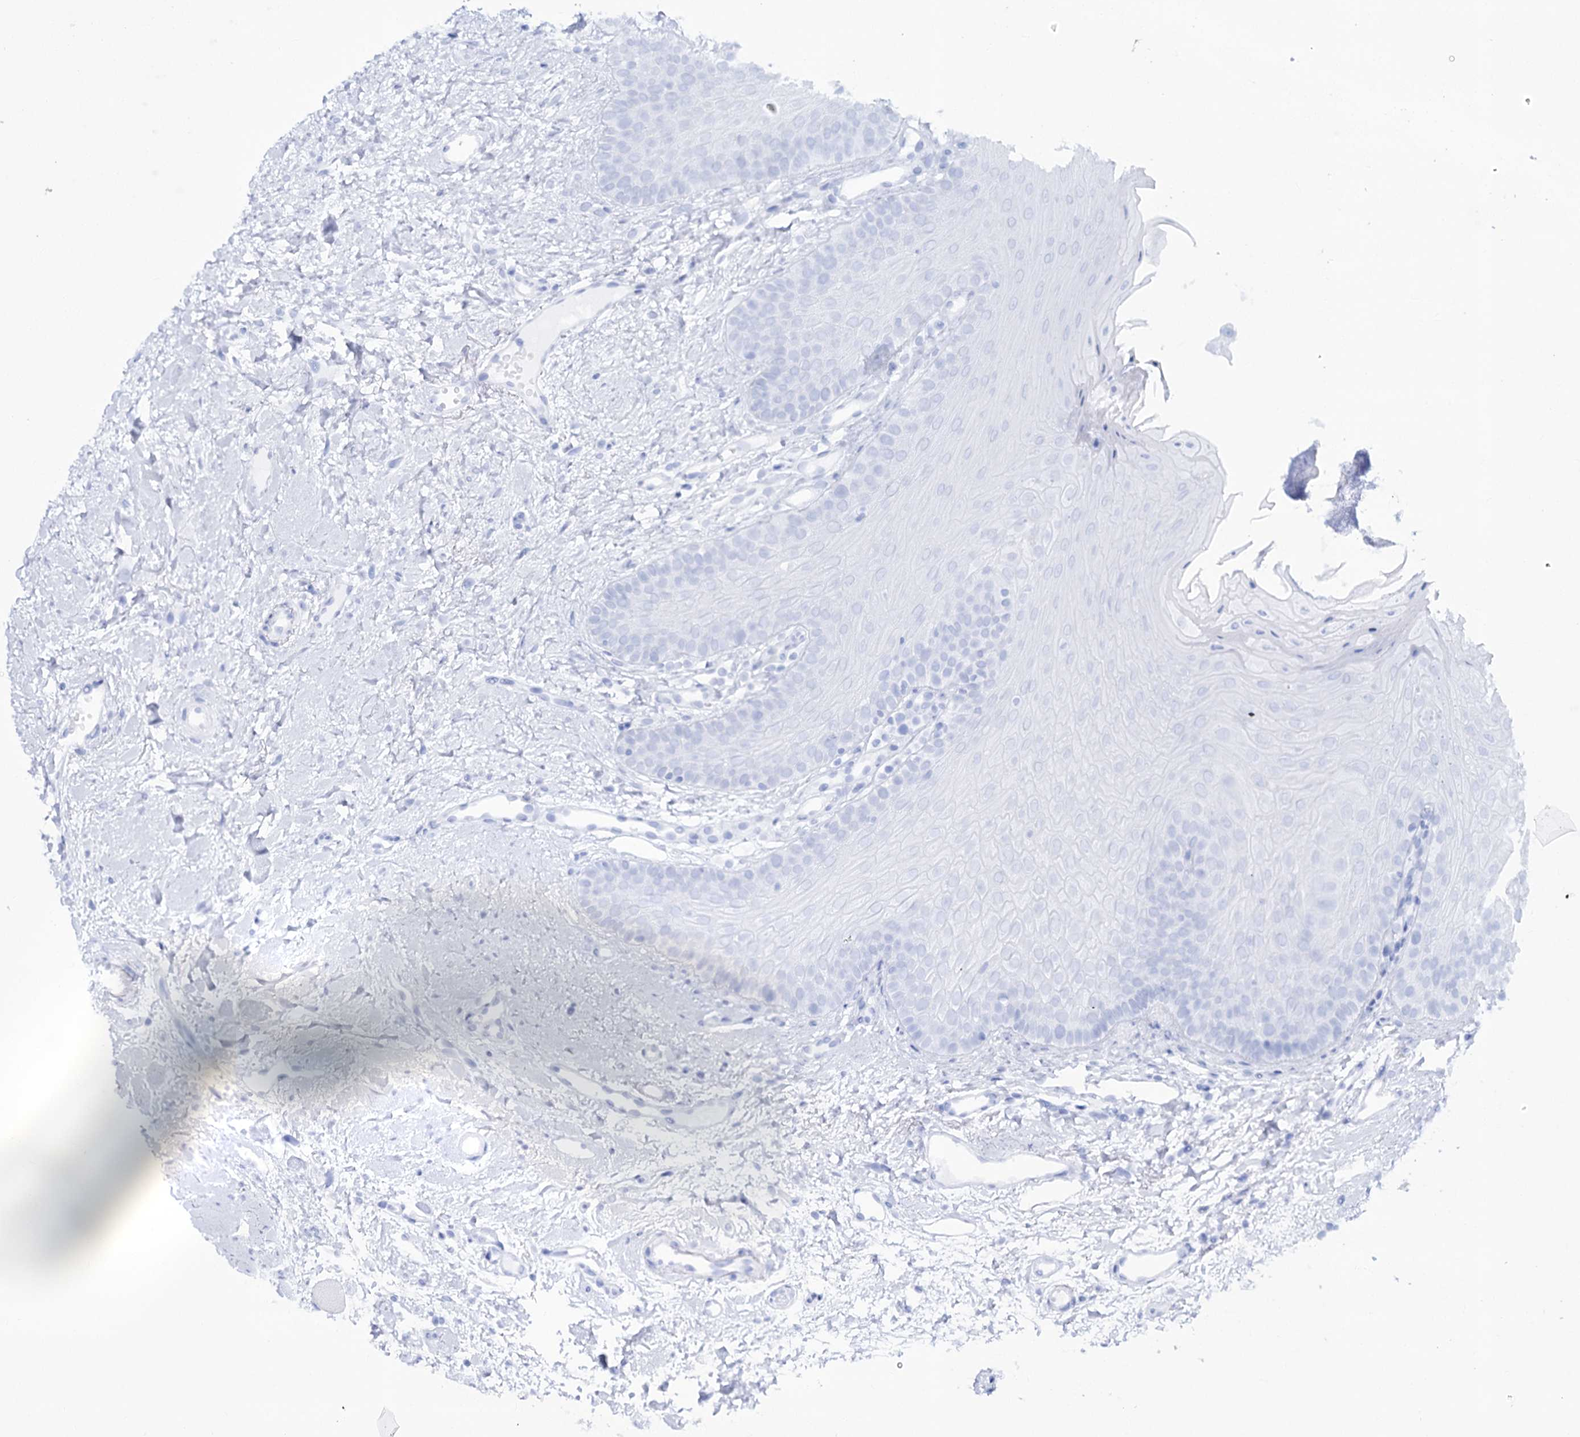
{"staining": {"intensity": "negative", "quantity": "none", "location": "none"}, "tissue": "oral mucosa", "cell_type": "Squamous epithelial cells", "image_type": "normal", "snomed": [{"axis": "morphology", "description": "Normal tissue, NOS"}, {"axis": "topography", "description": "Oral tissue"}], "caption": "This is a image of immunohistochemistry (IHC) staining of normal oral mucosa, which shows no staining in squamous epithelial cells. (DAB IHC with hematoxylin counter stain).", "gene": "RRP9", "patient": {"sex": "female", "age": 68}}